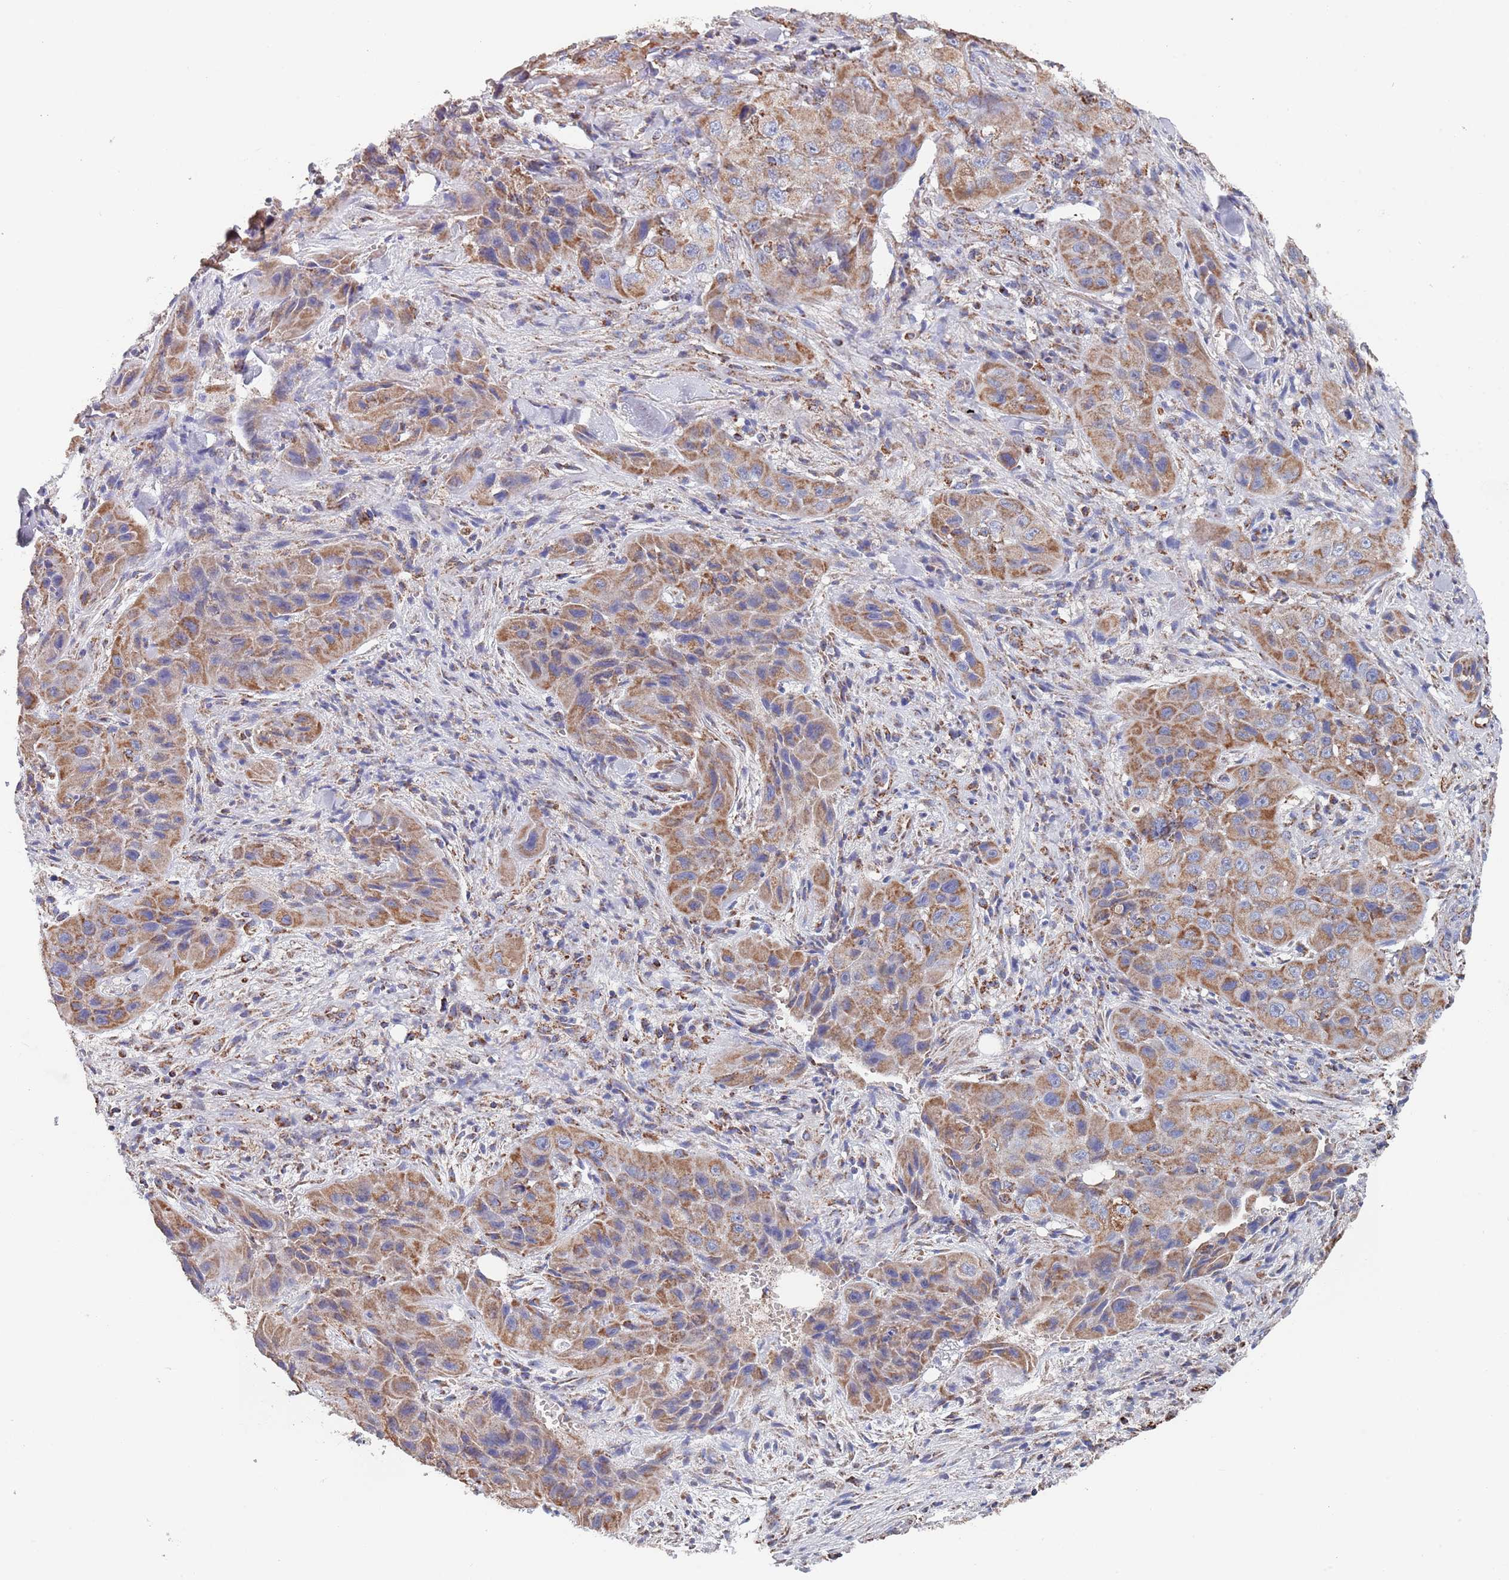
{"staining": {"intensity": "moderate", "quantity": ">75%", "location": "cytoplasmic/membranous"}, "tissue": "skin cancer", "cell_type": "Tumor cells", "image_type": "cancer", "snomed": [{"axis": "morphology", "description": "Squamous cell carcinoma, NOS"}, {"axis": "topography", "description": "Skin"}, {"axis": "topography", "description": "Subcutis"}], "caption": "A brown stain labels moderate cytoplasmic/membranous staining of a protein in human skin squamous cell carcinoma tumor cells. (DAB IHC with brightfield microscopy, high magnification).", "gene": "PGP", "patient": {"sex": "male", "age": 73}}